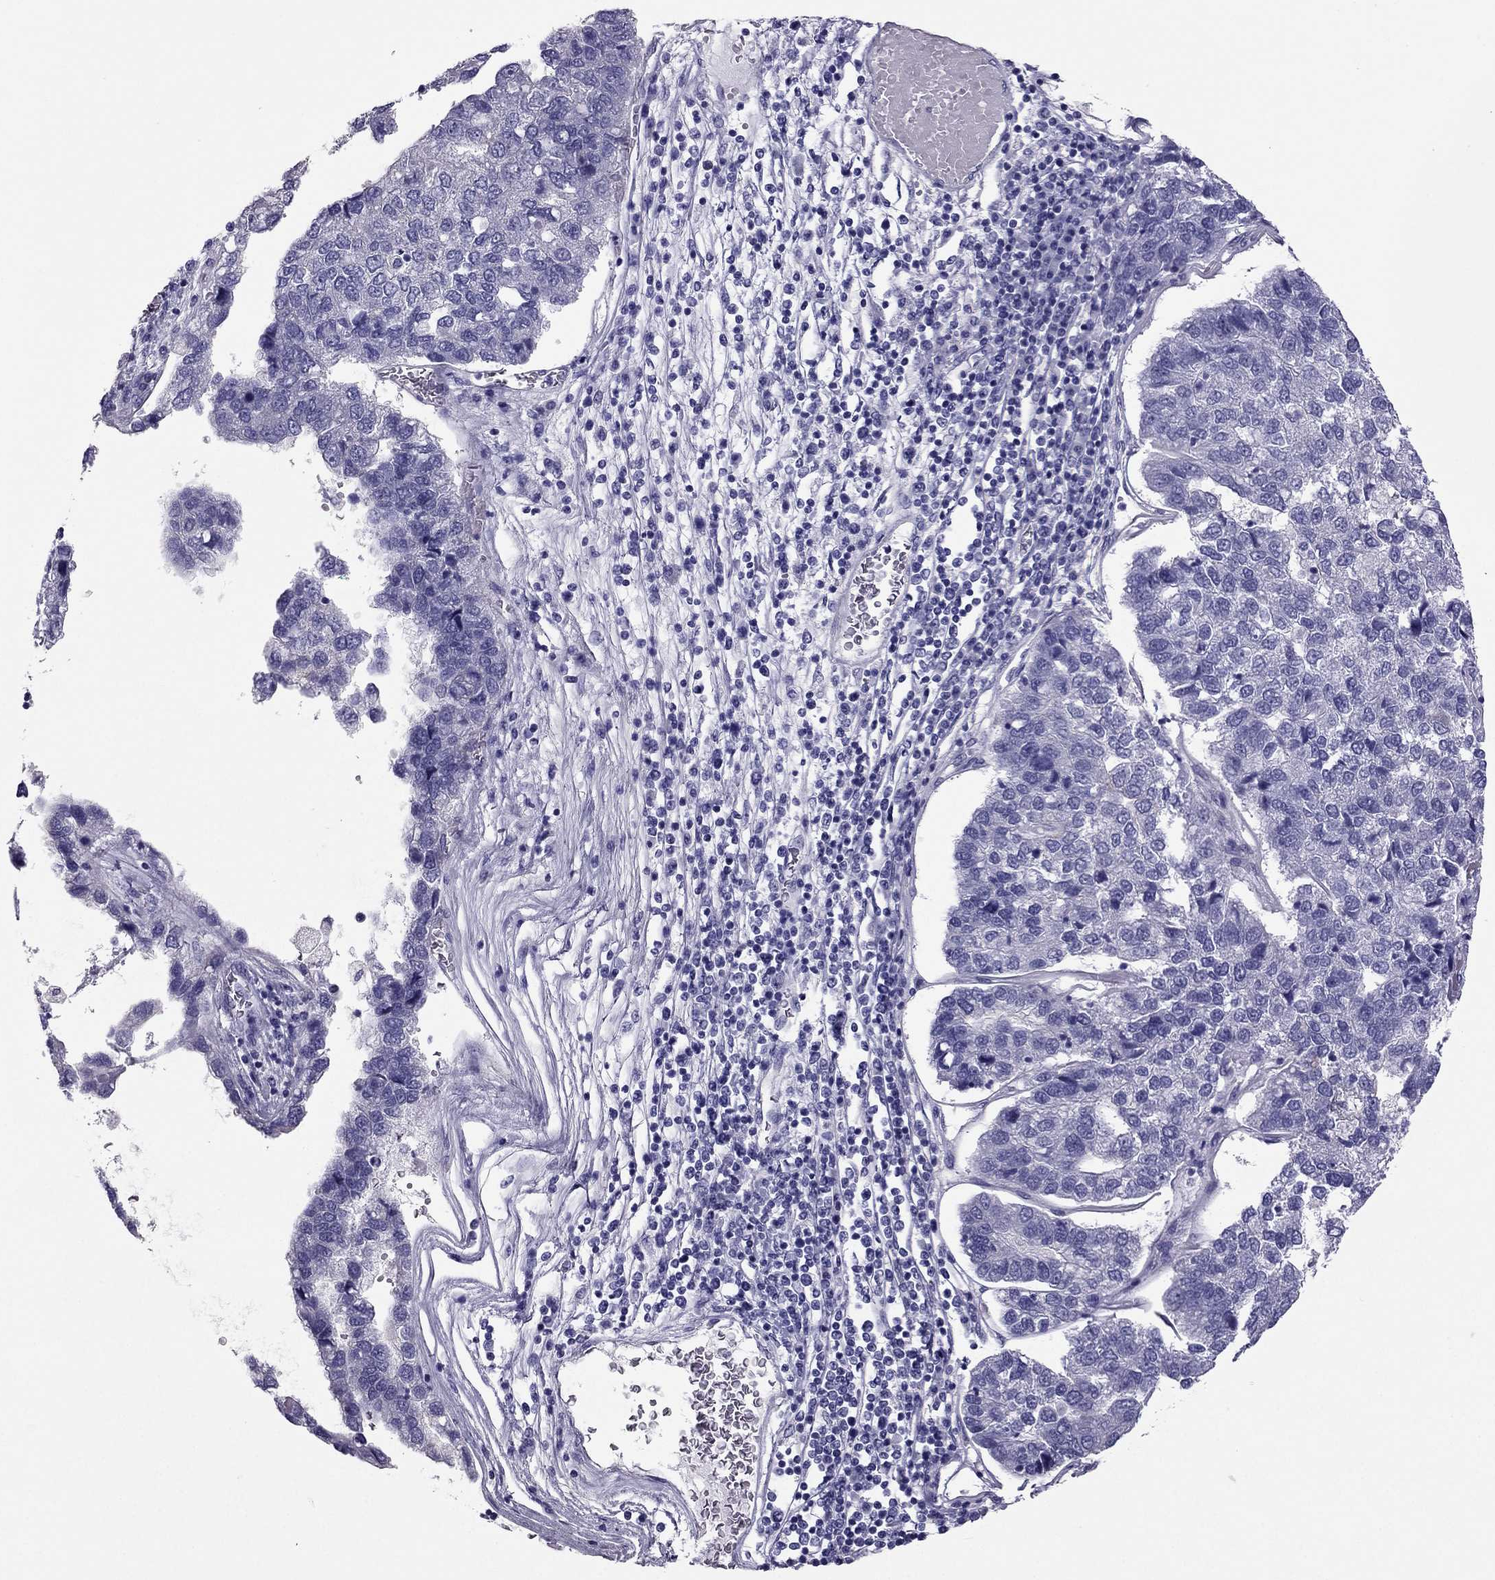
{"staining": {"intensity": "negative", "quantity": "none", "location": "none"}, "tissue": "pancreatic cancer", "cell_type": "Tumor cells", "image_type": "cancer", "snomed": [{"axis": "morphology", "description": "Adenocarcinoma, NOS"}, {"axis": "topography", "description": "Pancreas"}], "caption": "Pancreatic cancer (adenocarcinoma) was stained to show a protein in brown. There is no significant positivity in tumor cells.", "gene": "PDE6A", "patient": {"sex": "female", "age": 61}}